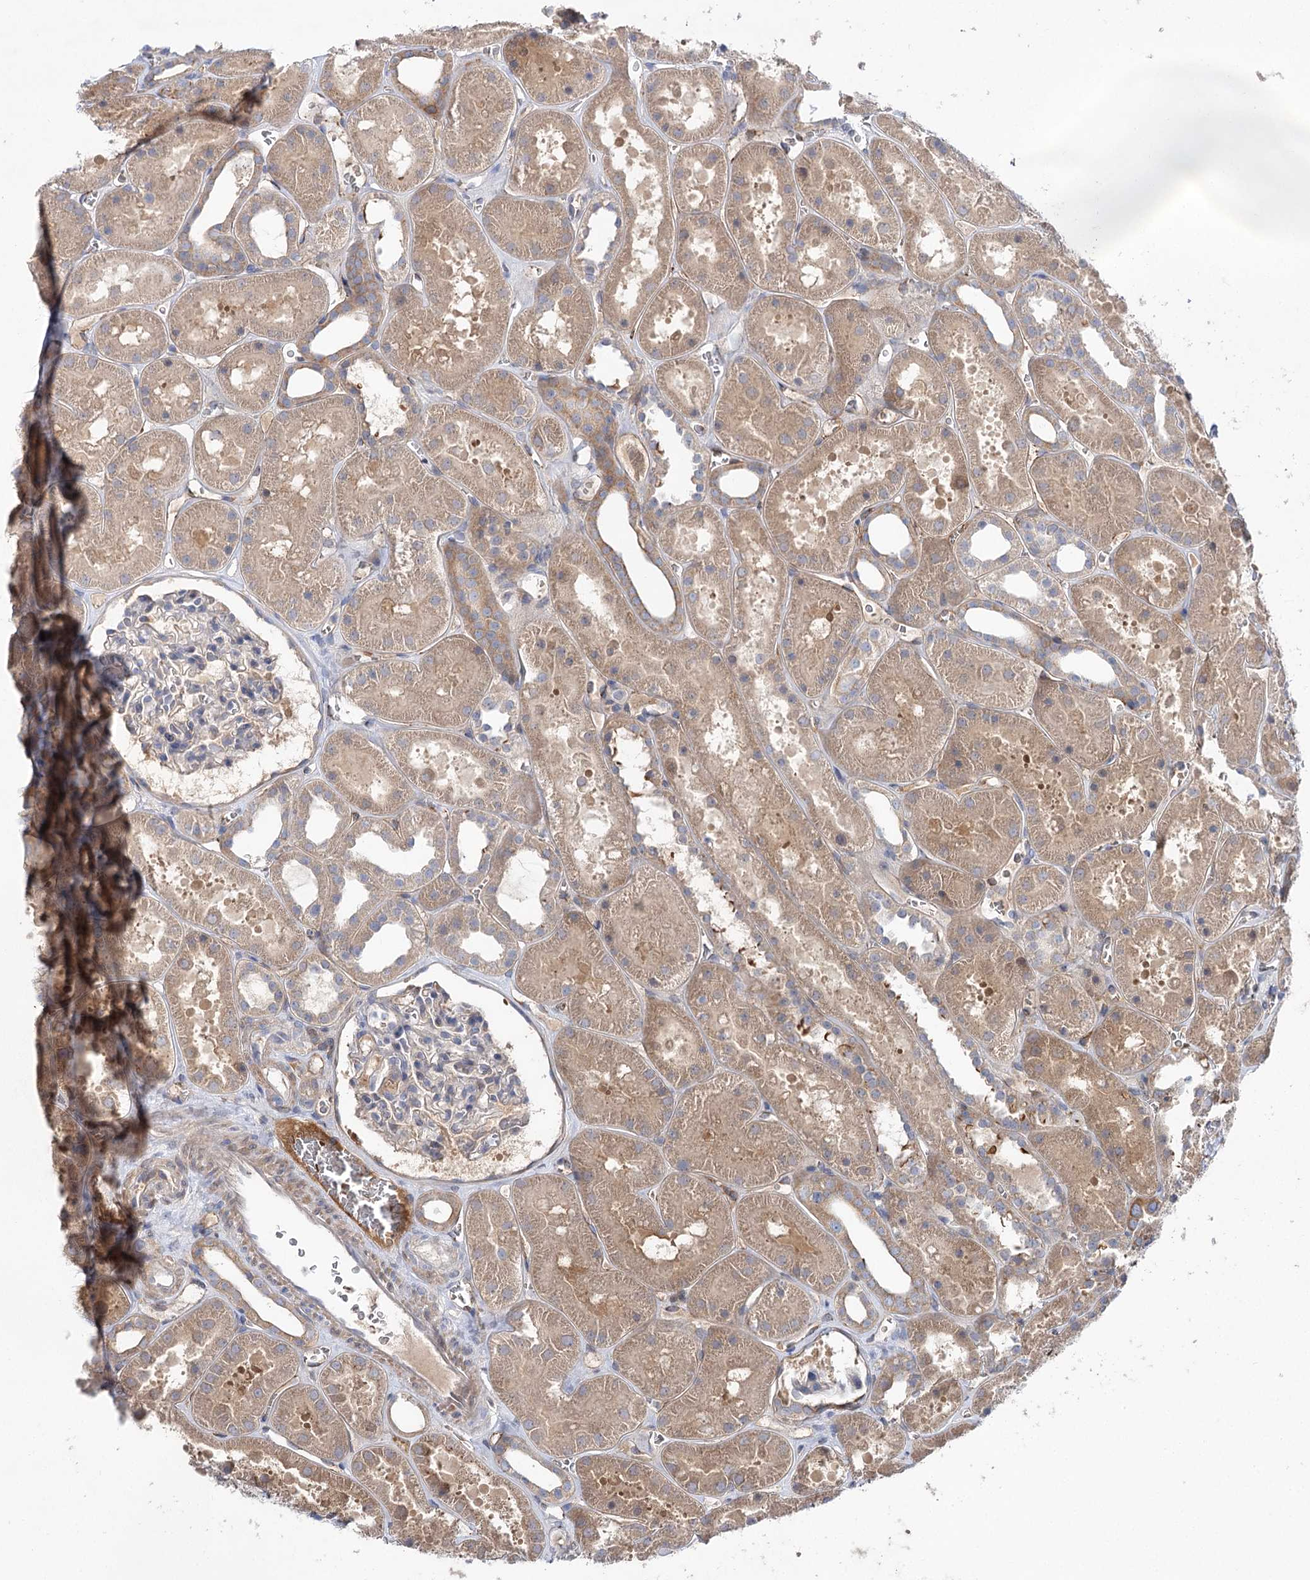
{"staining": {"intensity": "negative", "quantity": "none", "location": "none"}, "tissue": "kidney", "cell_type": "Cells in glomeruli", "image_type": "normal", "snomed": [{"axis": "morphology", "description": "Normal tissue, NOS"}, {"axis": "topography", "description": "Kidney"}], "caption": "This histopathology image is of normal kidney stained with immunohistochemistry (IHC) to label a protein in brown with the nuclei are counter-stained blue. There is no expression in cells in glomeruli.", "gene": "LRRC14B", "patient": {"sex": "female", "age": 41}}